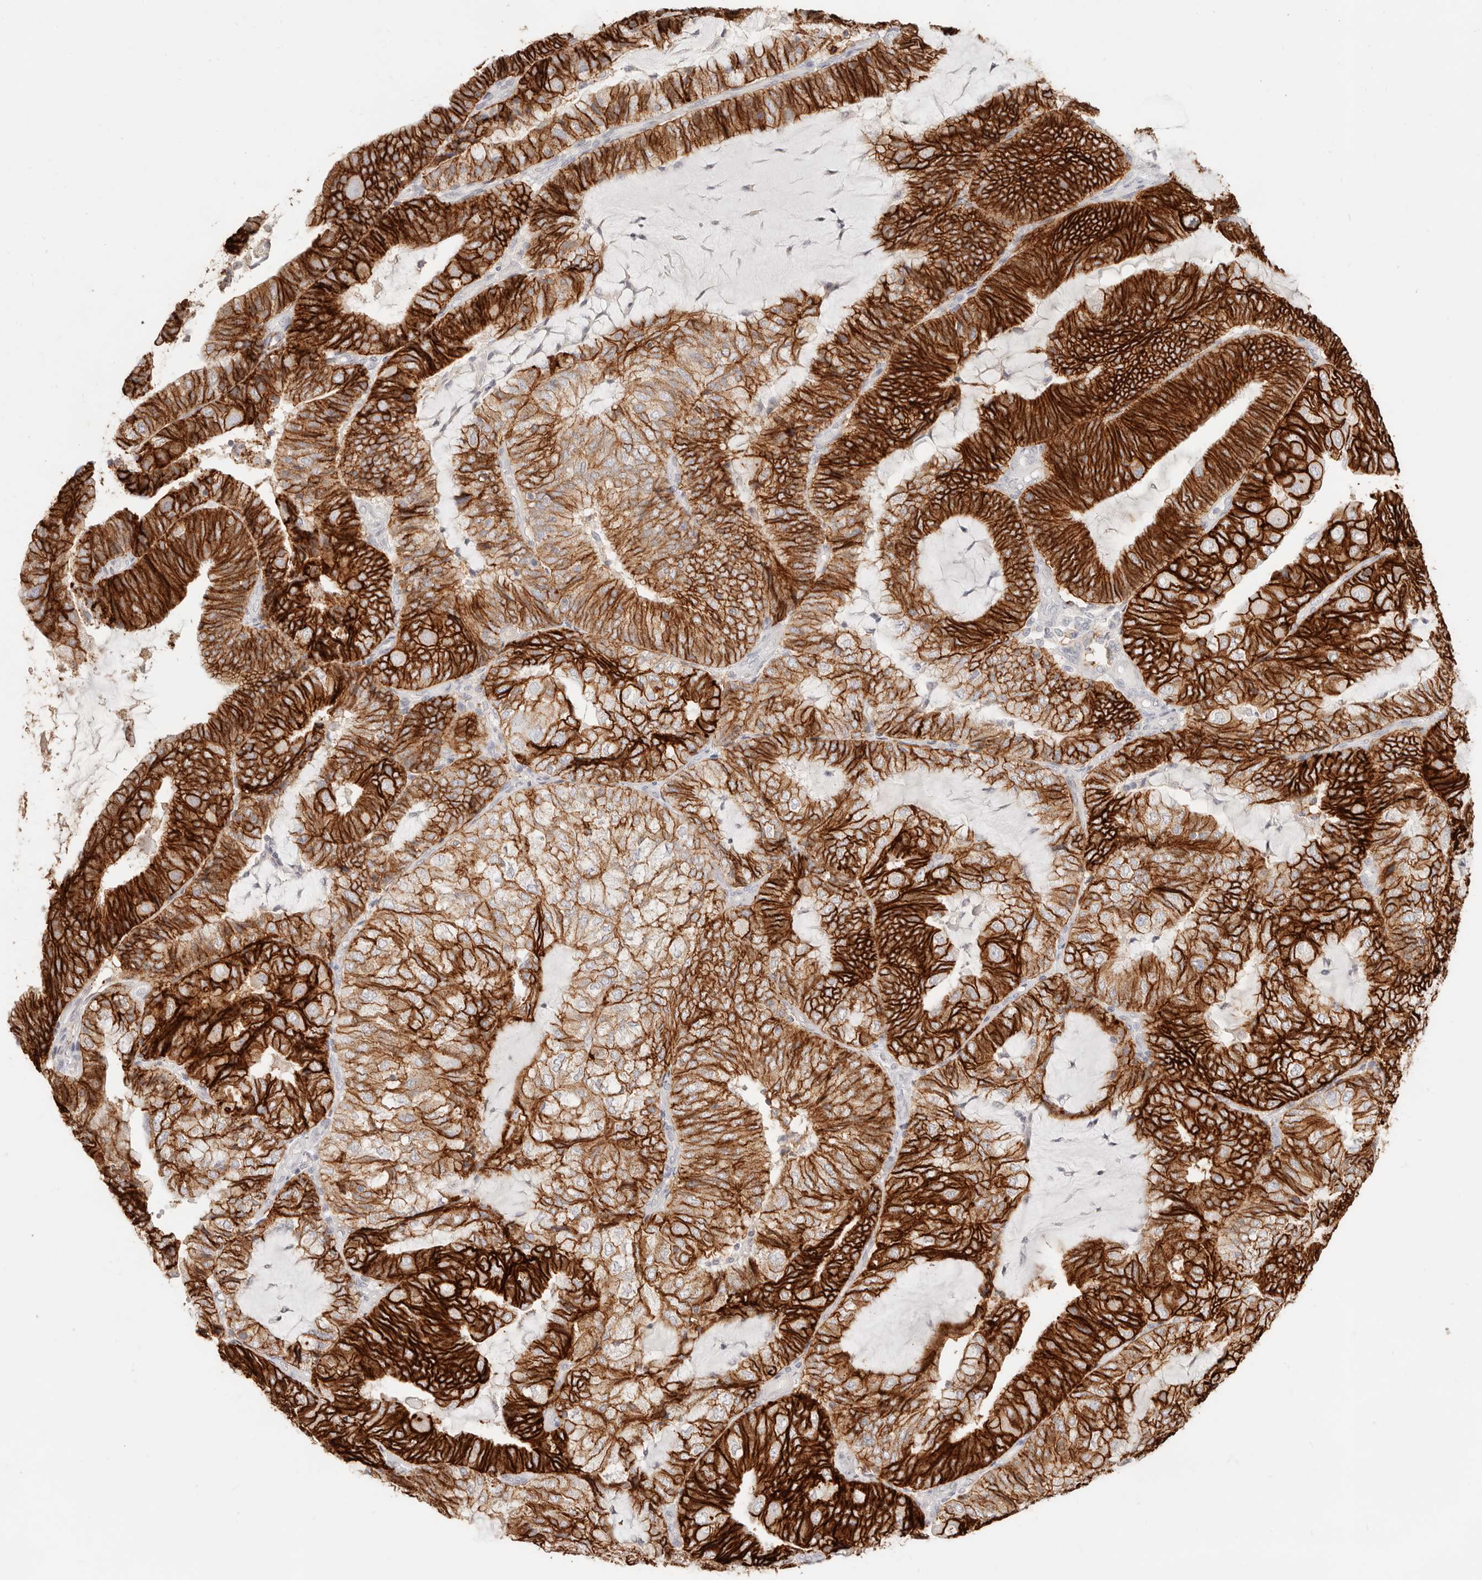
{"staining": {"intensity": "strong", "quantity": ">75%", "location": "cytoplasmic/membranous"}, "tissue": "endometrial cancer", "cell_type": "Tumor cells", "image_type": "cancer", "snomed": [{"axis": "morphology", "description": "Adenocarcinoma, NOS"}, {"axis": "topography", "description": "Endometrium"}], "caption": "A brown stain highlights strong cytoplasmic/membranous expression of a protein in endometrial cancer (adenocarcinoma) tumor cells.", "gene": "EPCAM", "patient": {"sex": "female", "age": 81}}